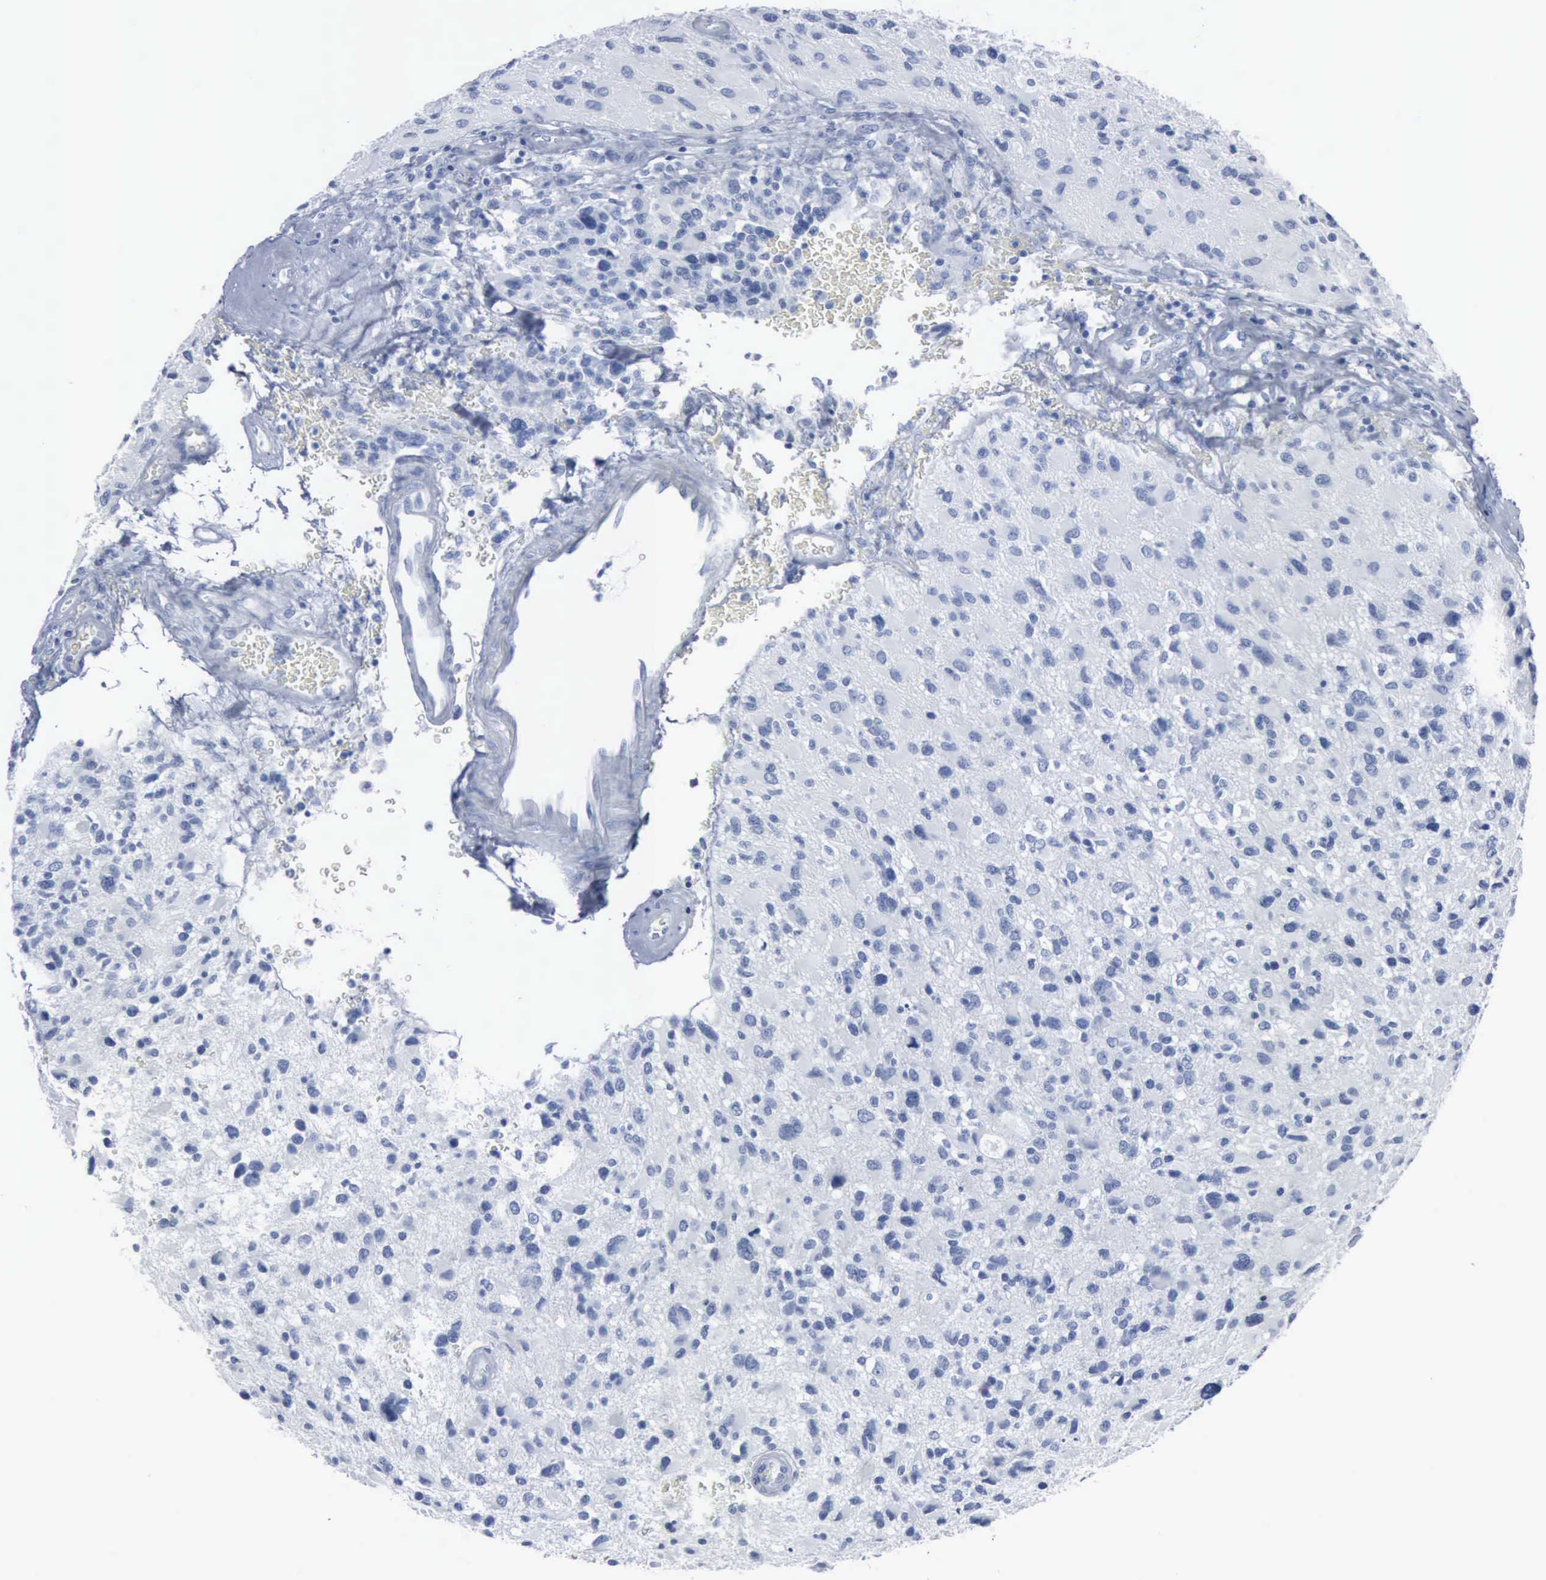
{"staining": {"intensity": "negative", "quantity": "none", "location": "none"}, "tissue": "glioma", "cell_type": "Tumor cells", "image_type": "cancer", "snomed": [{"axis": "morphology", "description": "Glioma, malignant, High grade"}, {"axis": "topography", "description": "Brain"}], "caption": "DAB immunohistochemical staining of malignant high-grade glioma shows no significant expression in tumor cells.", "gene": "DMD", "patient": {"sex": "male", "age": 69}}